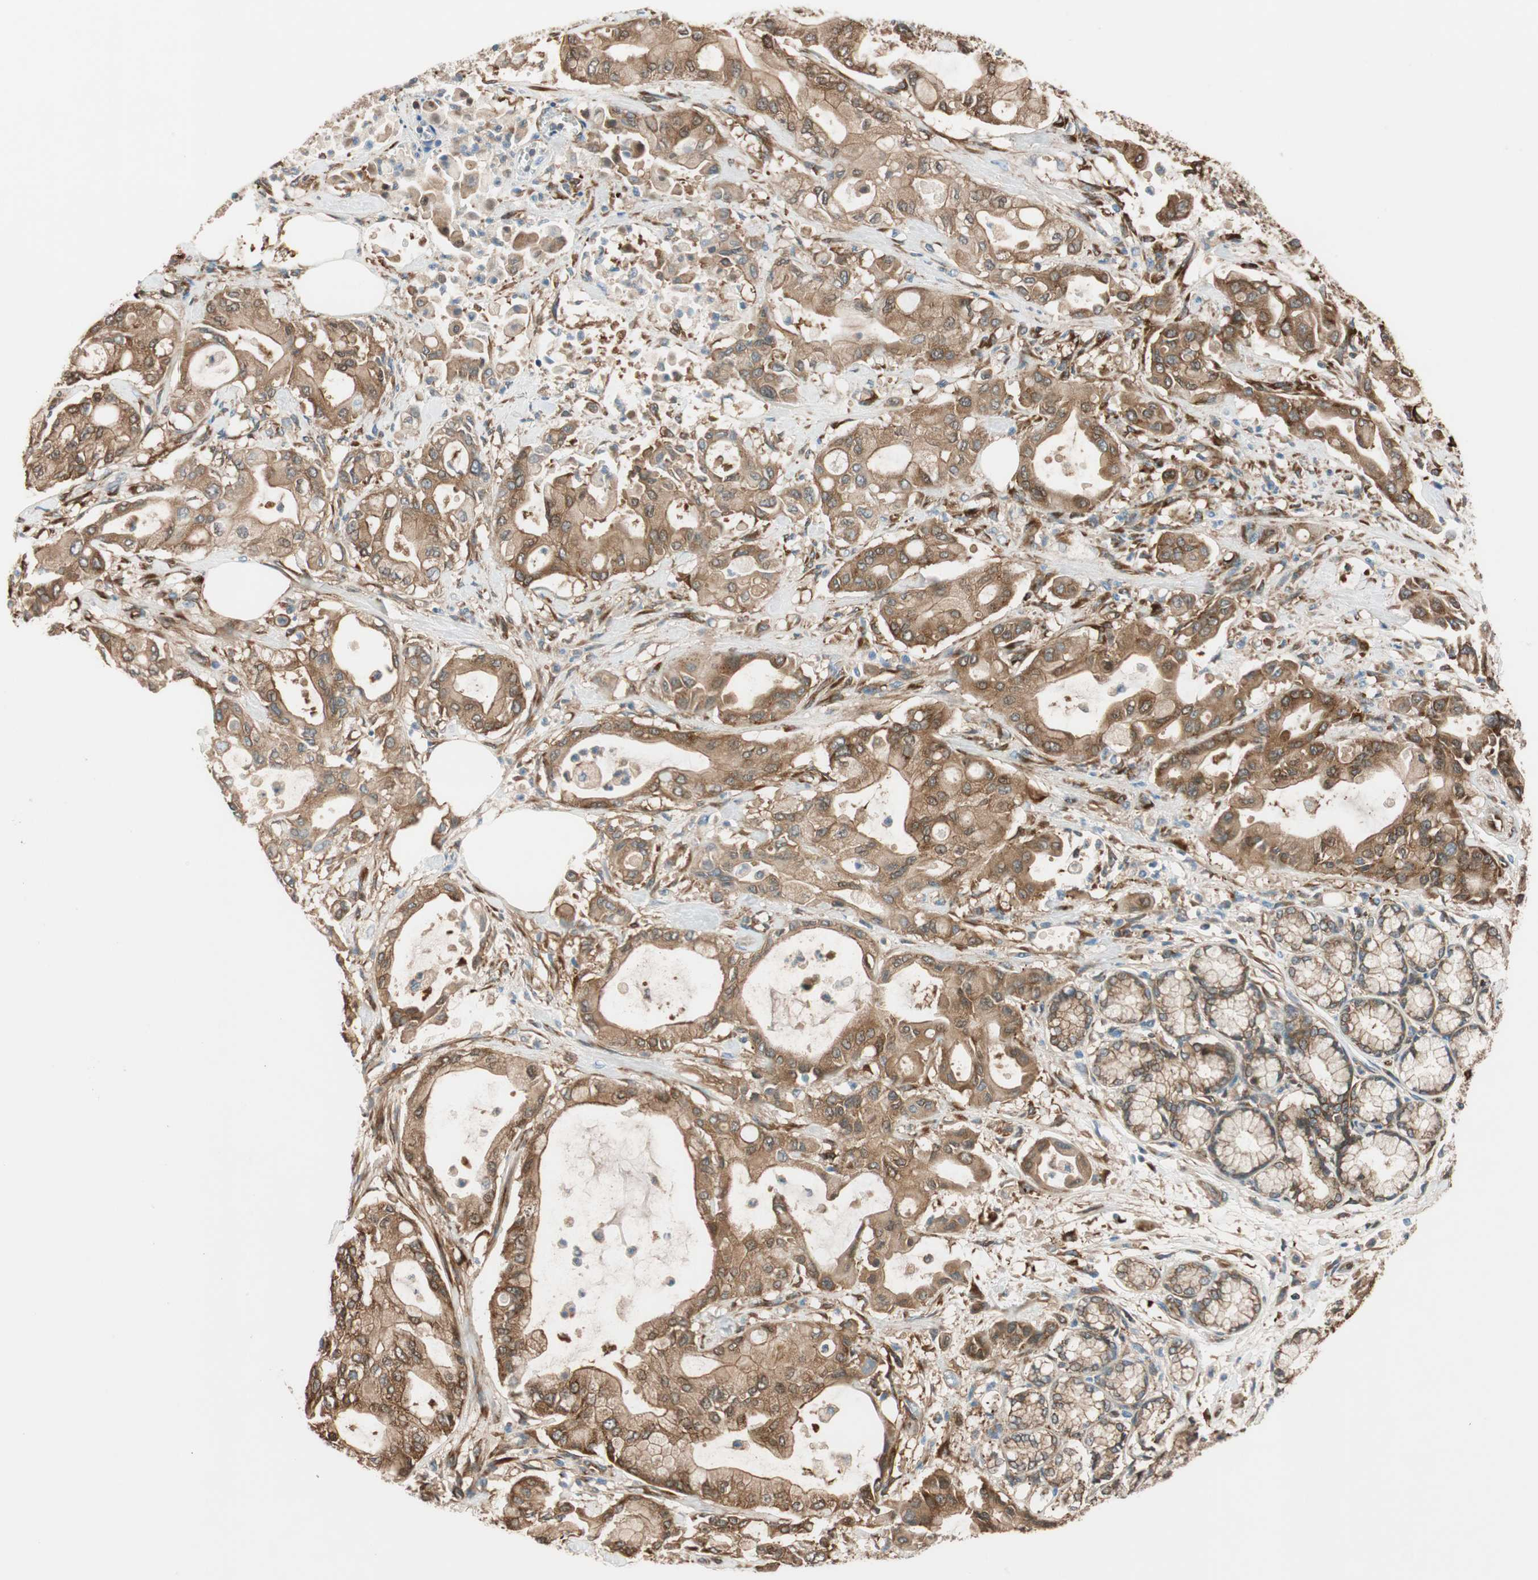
{"staining": {"intensity": "strong", "quantity": ">75%", "location": "cytoplasmic/membranous"}, "tissue": "pancreatic cancer", "cell_type": "Tumor cells", "image_type": "cancer", "snomed": [{"axis": "morphology", "description": "Adenocarcinoma, NOS"}, {"axis": "morphology", "description": "Adenocarcinoma, metastatic, NOS"}, {"axis": "topography", "description": "Lymph node"}, {"axis": "topography", "description": "Pancreas"}, {"axis": "topography", "description": "Duodenum"}], "caption": "IHC (DAB) staining of human metastatic adenocarcinoma (pancreatic) displays strong cytoplasmic/membranous protein expression in approximately >75% of tumor cells.", "gene": "WASL", "patient": {"sex": "female", "age": 64}}